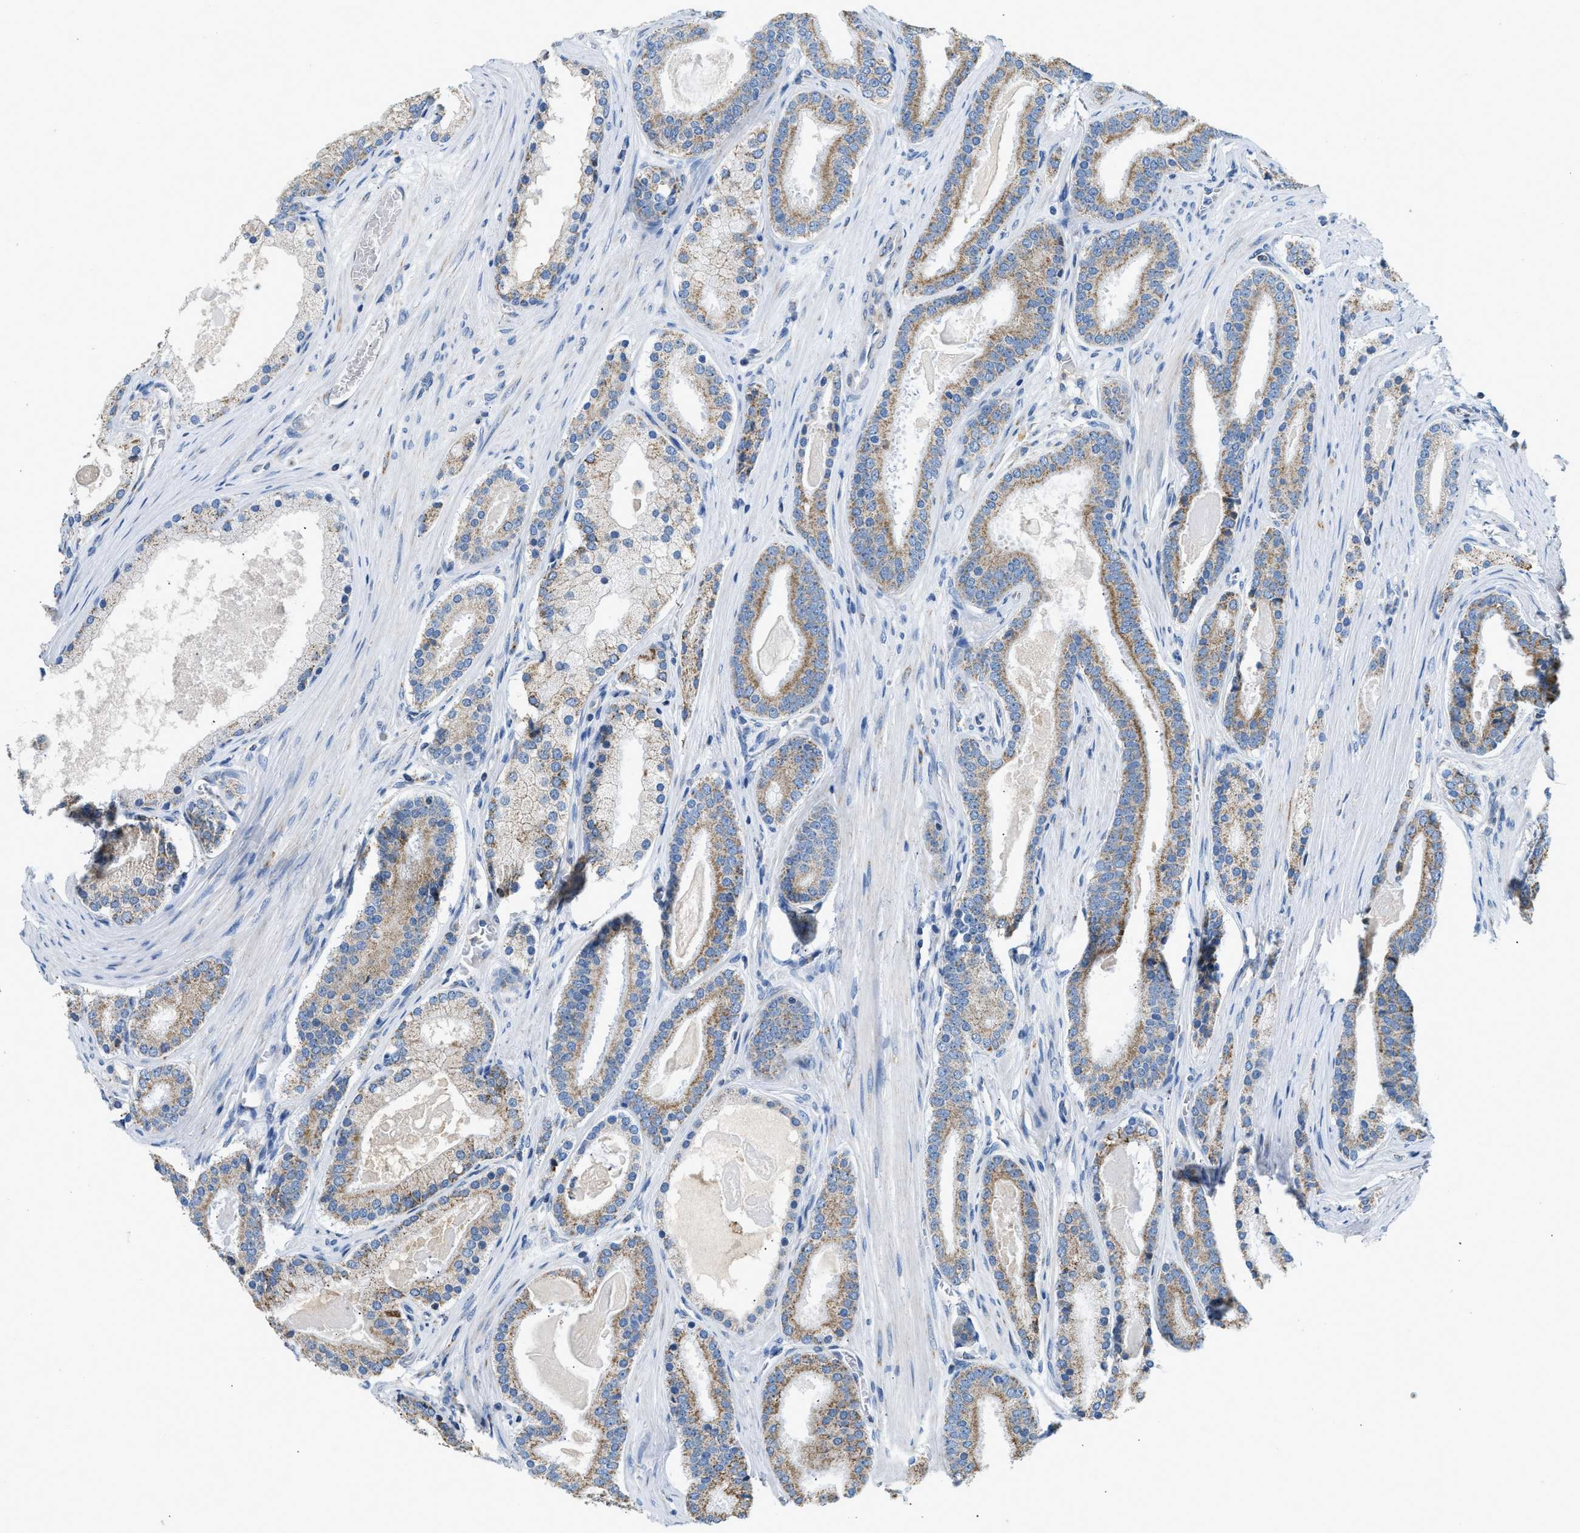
{"staining": {"intensity": "moderate", "quantity": ">75%", "location": "cytoplasmic/membranous"}, "tissue": "prostate cancer", "cell_type": "Tumor cells", "image_type": "cancer", "snomed": [{"axis": "morphology", "description": "Adenocarcinoma, High grade"}, {"axis": "topography", "description": "Prostate"}], "caption": "Protein staining reveals moderate cytoplasmic/membranous expression in approximately >75% of tumor cells in prostate high-grade adenocarcinoma. (Brightfield microscopy of DAB IHC at high magnification).", "gene": "ACADVL", "patient": {"sex": "male", "age": 60}}